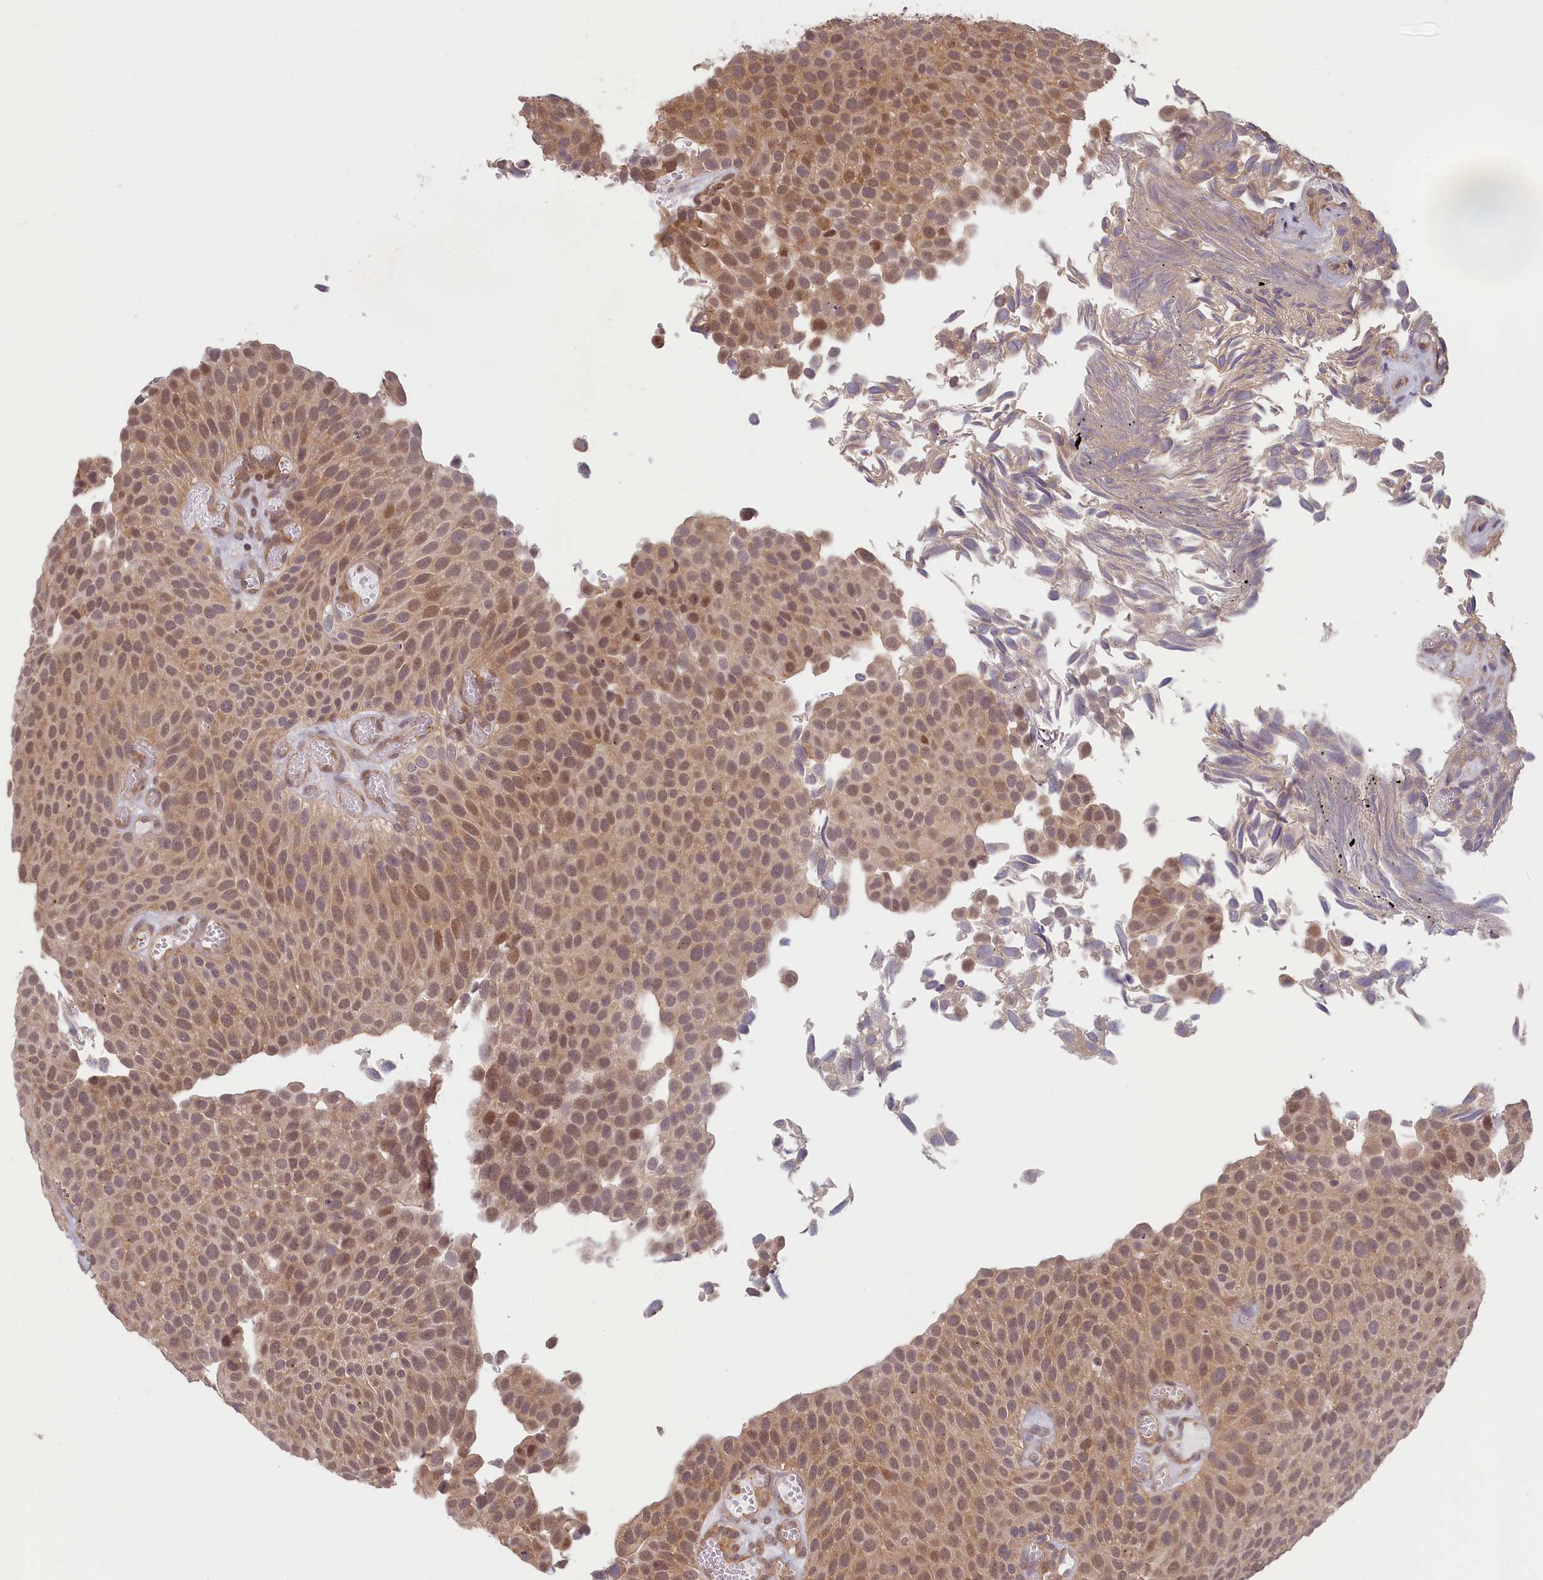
{"staining": {"intensity": "moderate", "quantity": ">75%", "location": "nuclear"}, "tissue": "urothelial cancer", "cell_type": "Tumor cells", "image_type": "cancer", "snomed": [{"axis": "morphology", "description": "Urothelial carcinoma, Low grade"}, {"axis": "topography", "description": "Urinary bladder"}], "caption": "This photomicrograph reveals immunohistochemistry staining of low-grade urothelial carcinoma, with medium moderate nuclear staining in approximately >75% of tumor cells.", "gene": "C19orf44", "patient": {"sex": "male", "age": 89}}